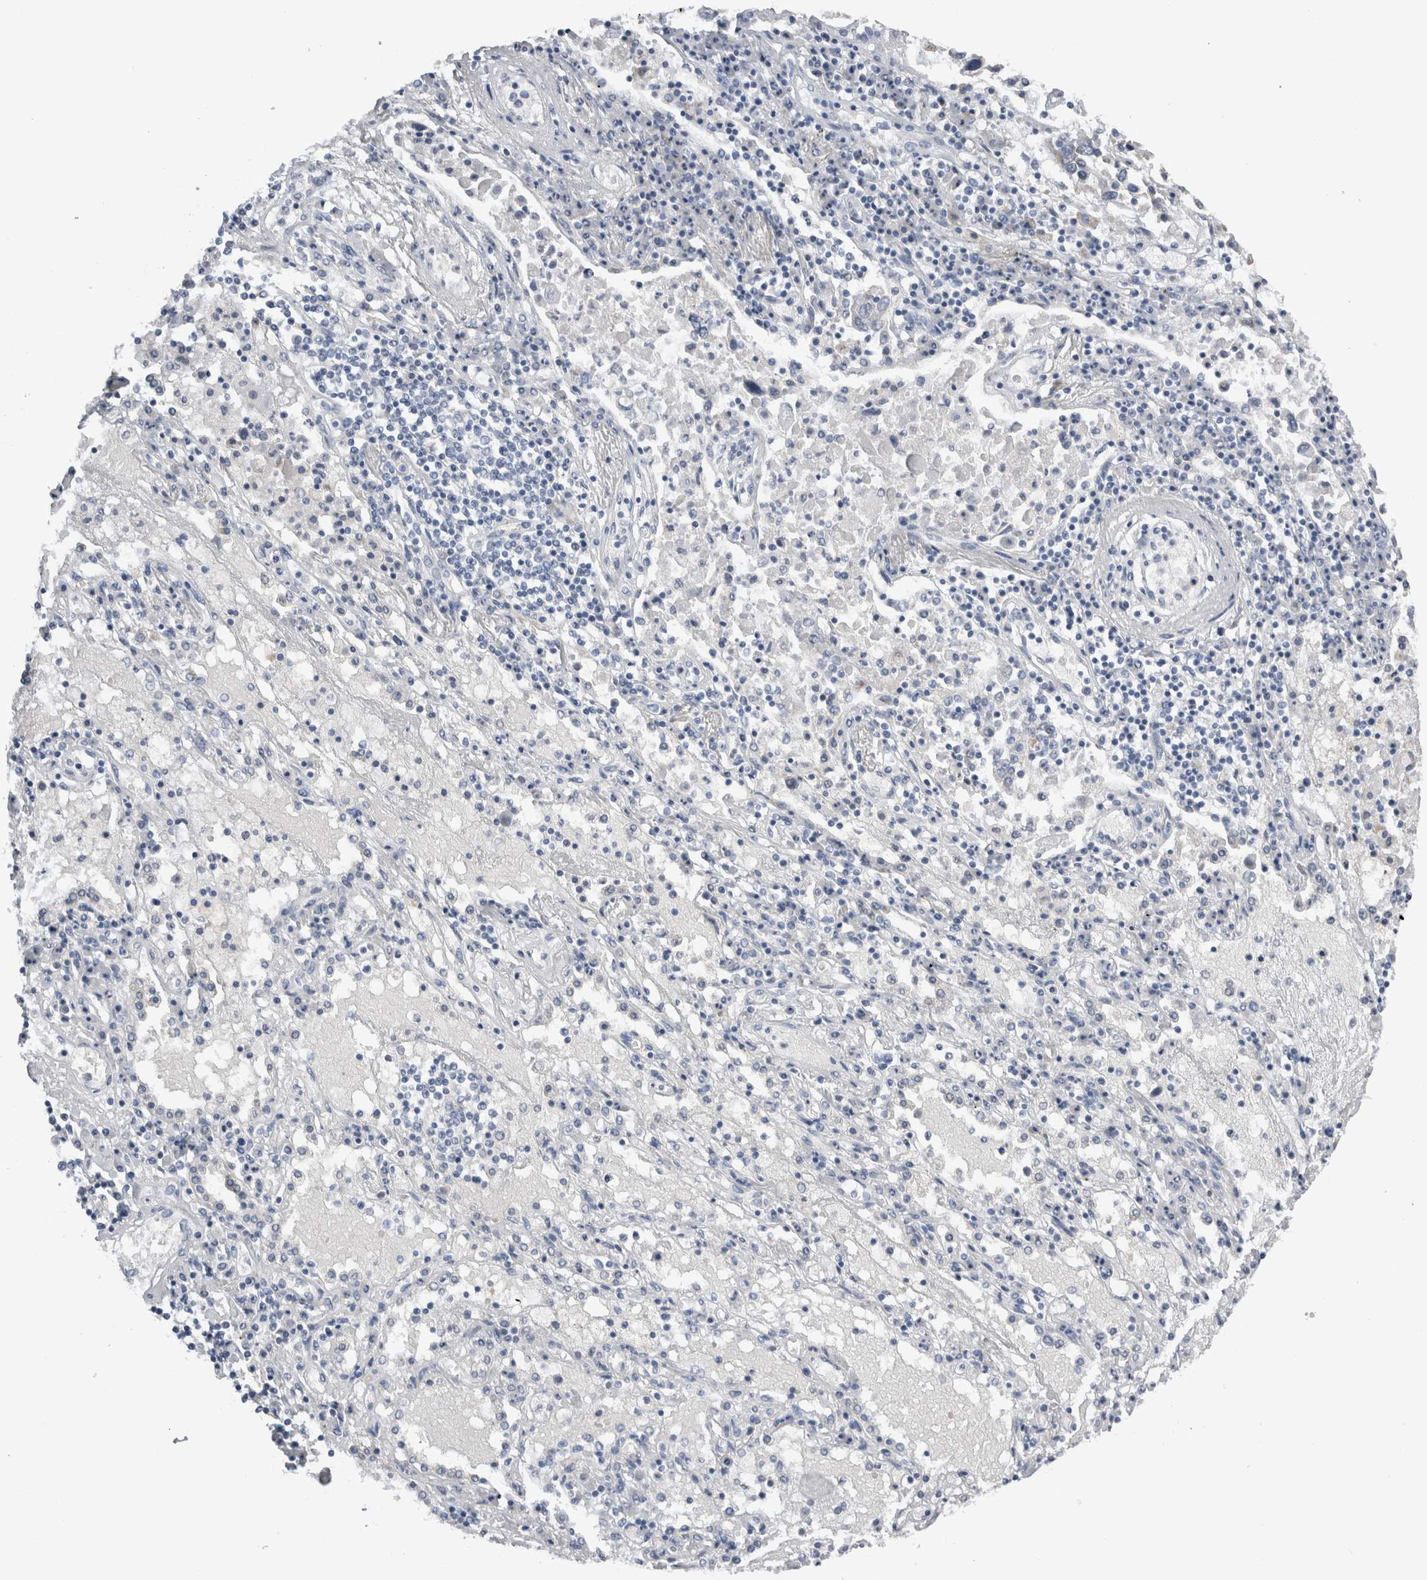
{"staining": {"intensity": "negative", "quantity": "none", "location": "none"}, "tissue": "lung cancer", "cell_type": "Tumor cells", "image_type": "cancer", "snomed": [{"axis": "morphology", "description": "Squamous cell carcinoma, NOS"}, {"axis": "topography", "description": "Lung"}], "caption": "Human lung squamous cell carcinoma stained for a protein using immunohistochemistry (IHC) displays no positivity in tumor cells.", "gene": "DHRS4", "patient": {"sex": "male", "age": 65}}